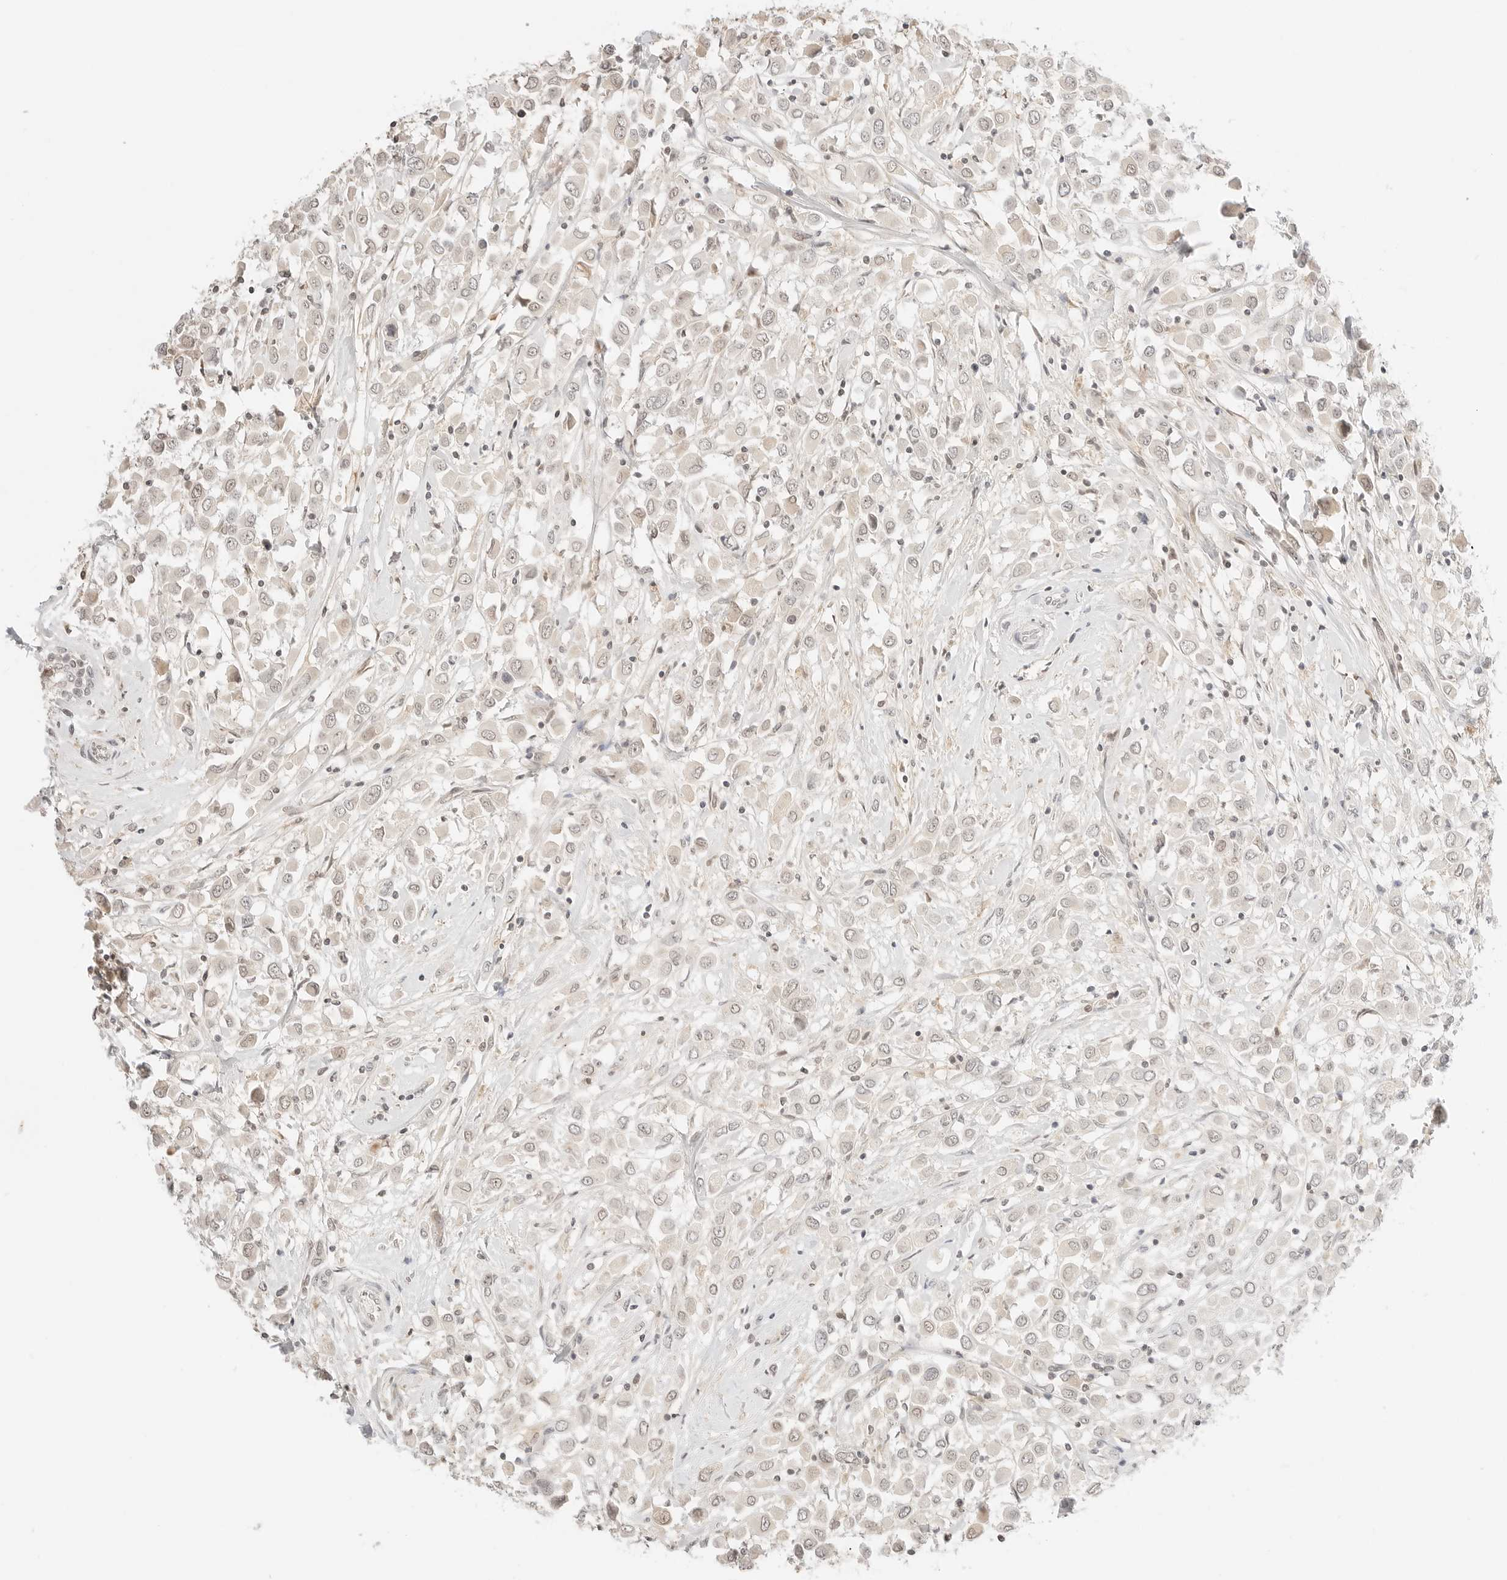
{"staining": {"intensity": "weak", "quantity": "<25%", "location": "nuclear"}, "tissue": "breast cancer", "cell_type": "Tumor cells", "image_type": "cancer", "snomed": [{"axis": "morphology", "description": "Duct carcinoma"}, {"axis": "topography", "description": "Breast"}], "caption": "IHC micrograph of human breast cancer (intraductal carcinoma) stained for a protein (brown), which reveals no positivity in tumor cells.", "gene": "RPS6KL1", "patient": {"sex": "female", "age": 61}}